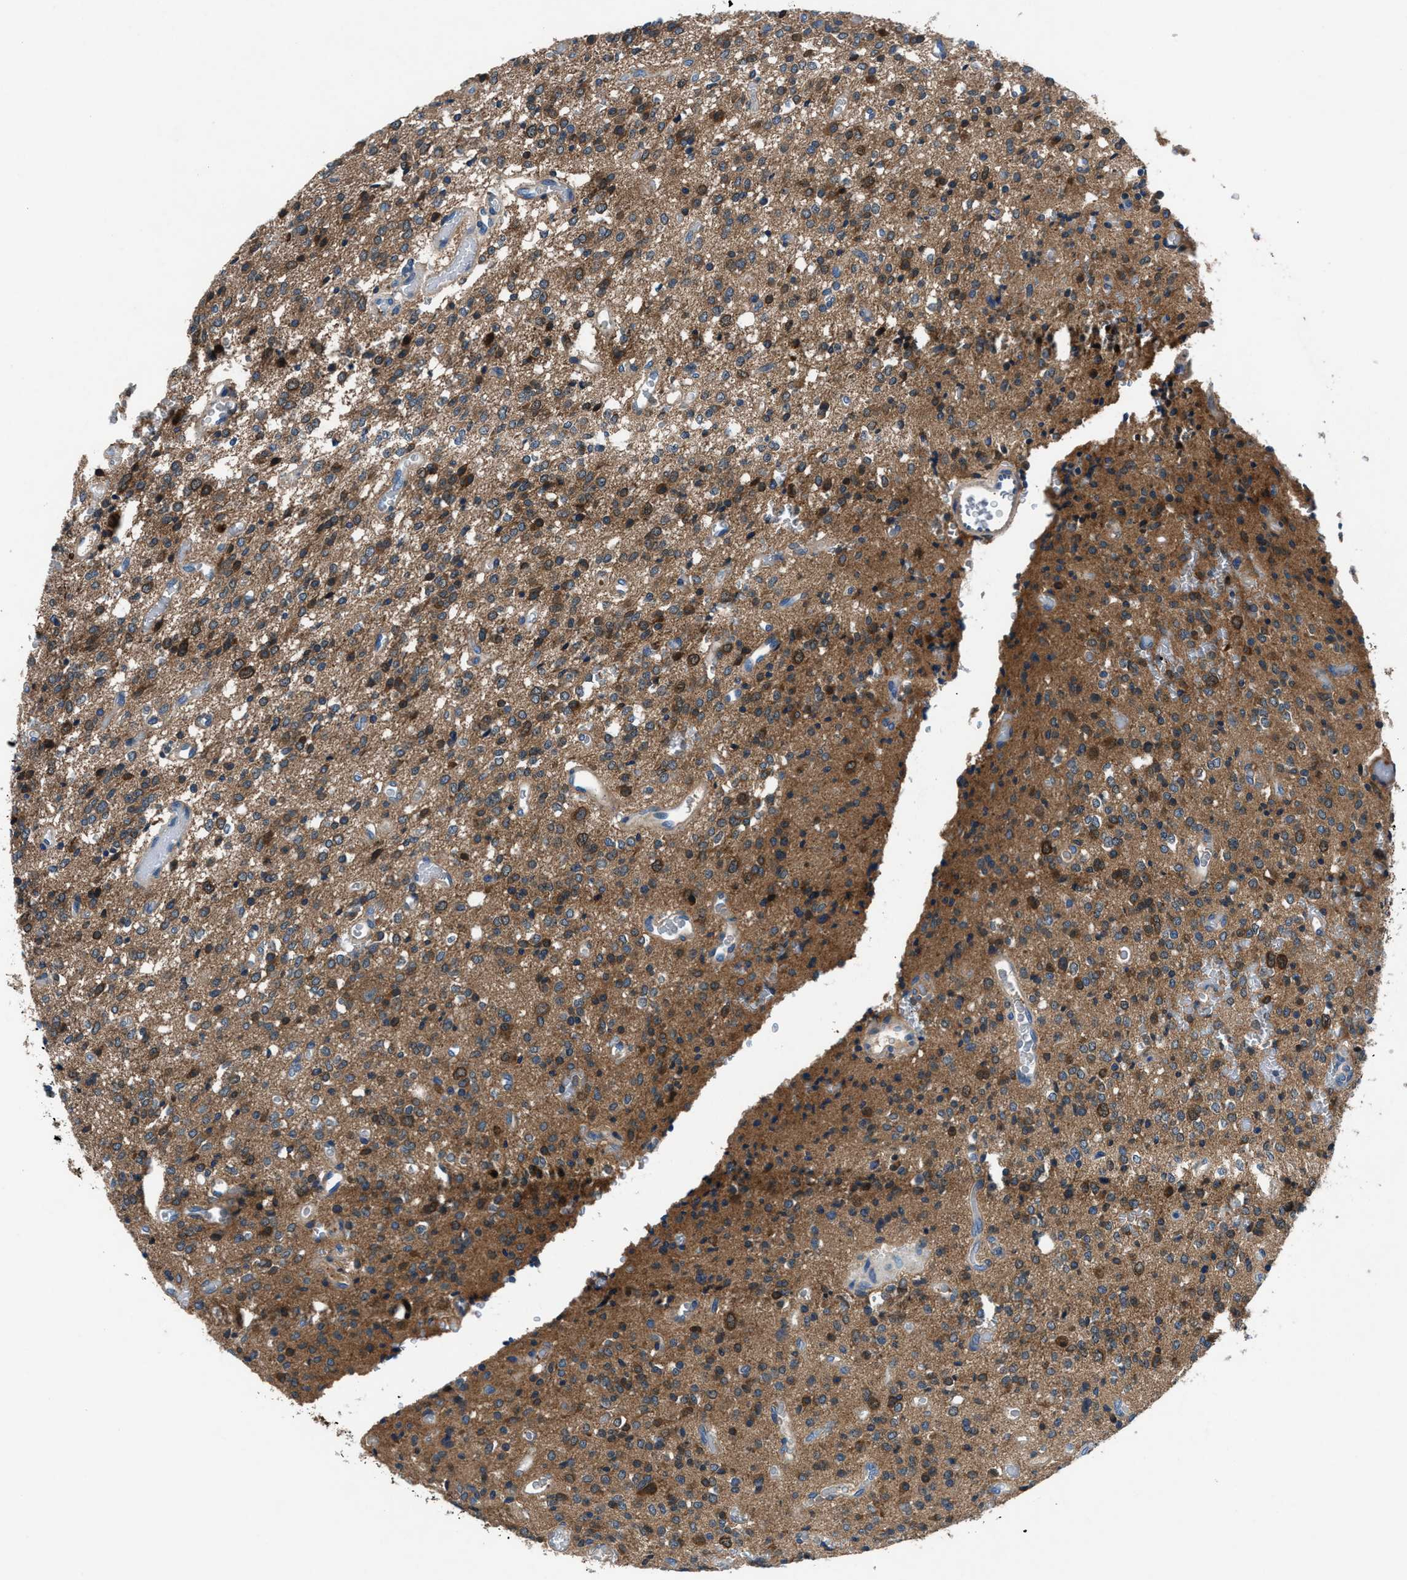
{"staining": {"intensity": "moderate", "quantity": "25%-75%", "location": "cytoplasmic/membranous"}, "tissue": "glioma", "cell_type": "Tumor cells", "image_type": "cancer", "snomed": [{"axis": "morphology", "description": "Glioma, malignant, High grade"}, {"axis": "topography", "description": "Brain"}], "caption": "This photomicrograph displays immunohistochemistry (IHC) staining of human high-grade glioma (malignant), with medium moderate cytoplasmic/membranous staining in about 25%-75% of tumor cells.", "gene": "PRTFDC1", "patient": {"sex": "male", "age": 34}}